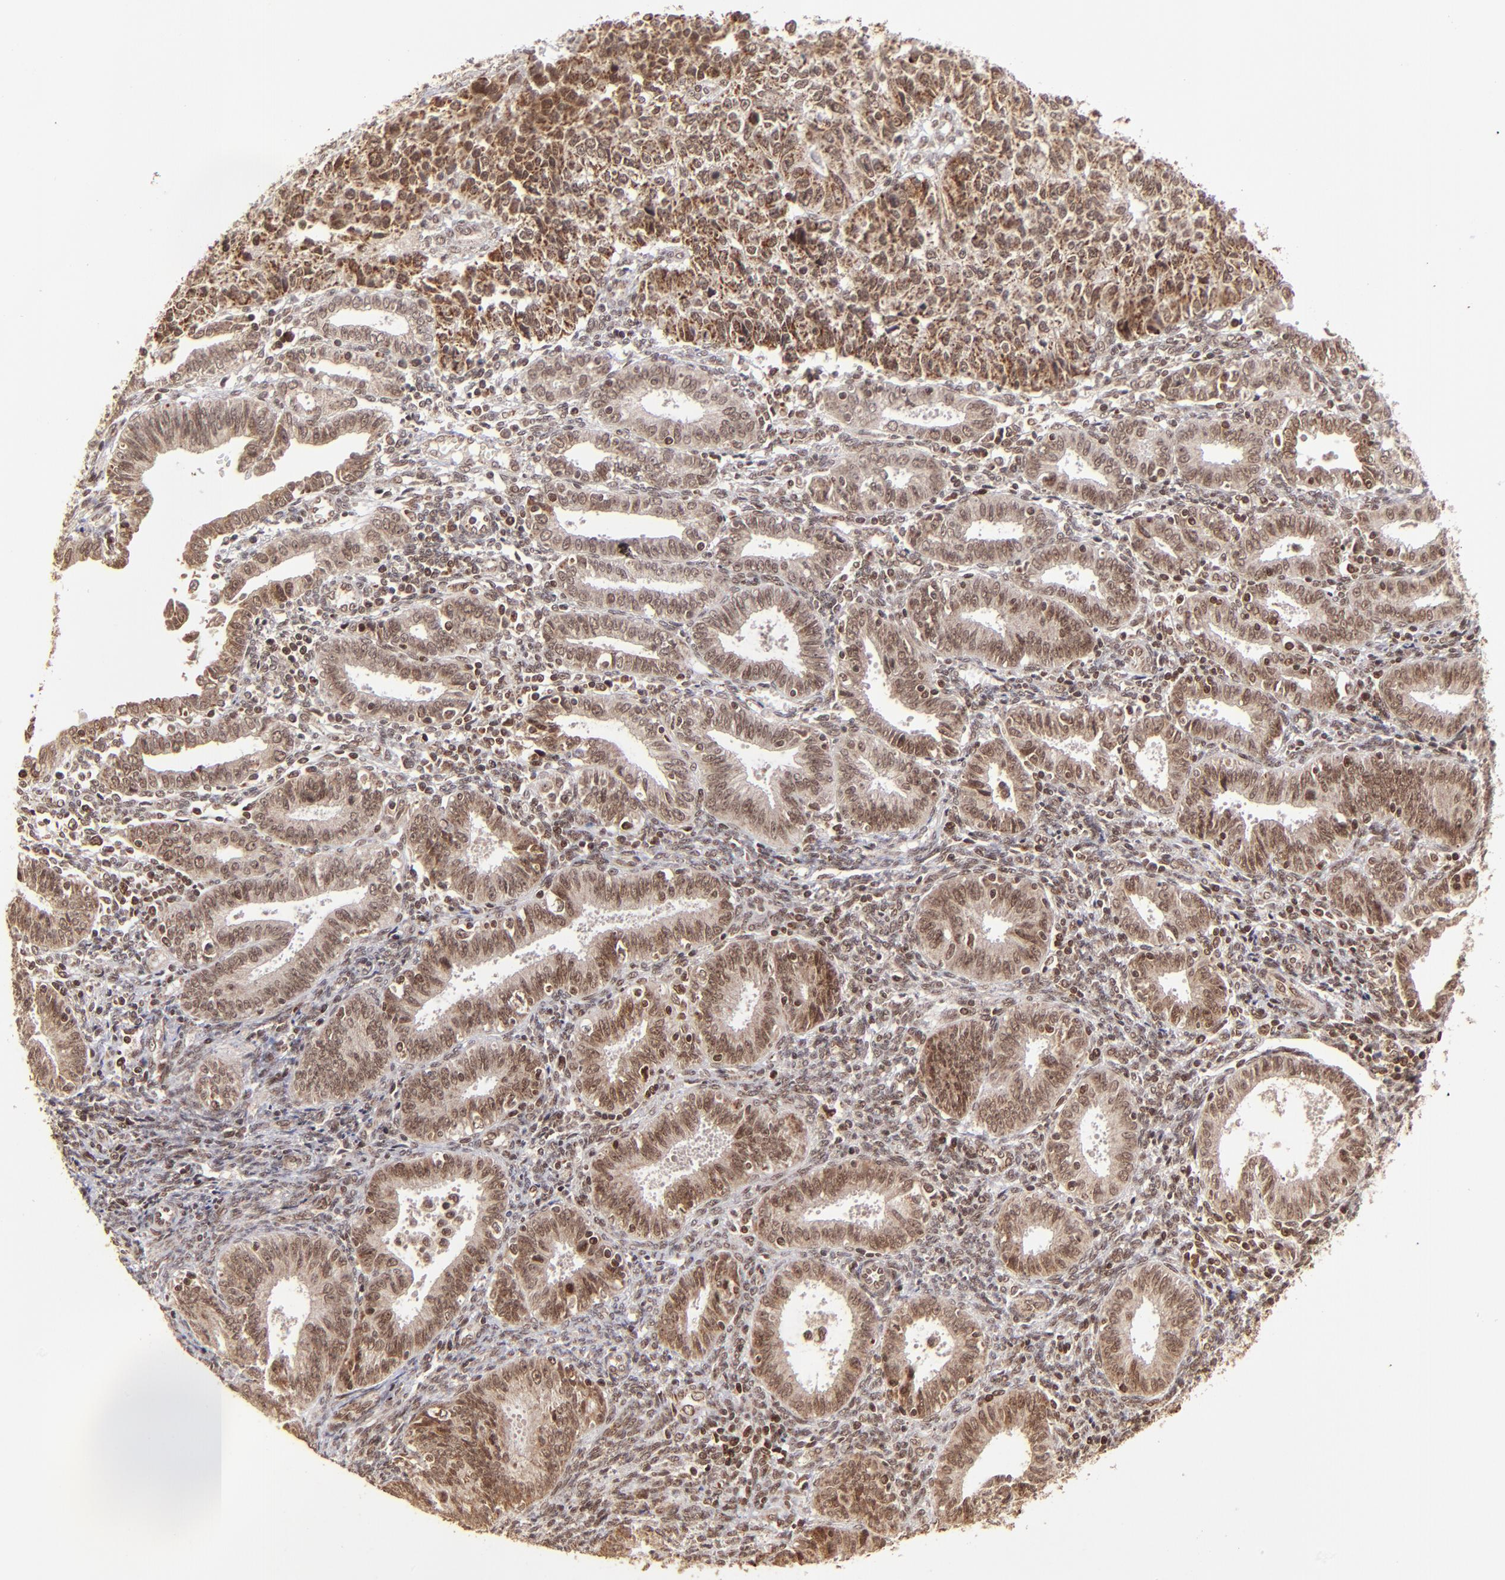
{"staining": {"intensity": "strong", "quantity": ">75%", "location": "cytoplasmic/membranous"}, "tissue": "endometrial cancer", "cell_type": "Tumor cells", "image_type": "cancer", "snomed": [{"axis": "morphology", "description": "Adenocarcinoma, NOS"}, {"axis": "topography", "description": "Endometrium"}], "caption": "An image showing strong cytoplasmic/membranous staining in about >75% of tumor cells in endometrial cancer (adenocarcinoma), as visualized by brown immunohistochemical staining.", "gene": "MED15", "patient": {"sex": "female", "age": 42}}